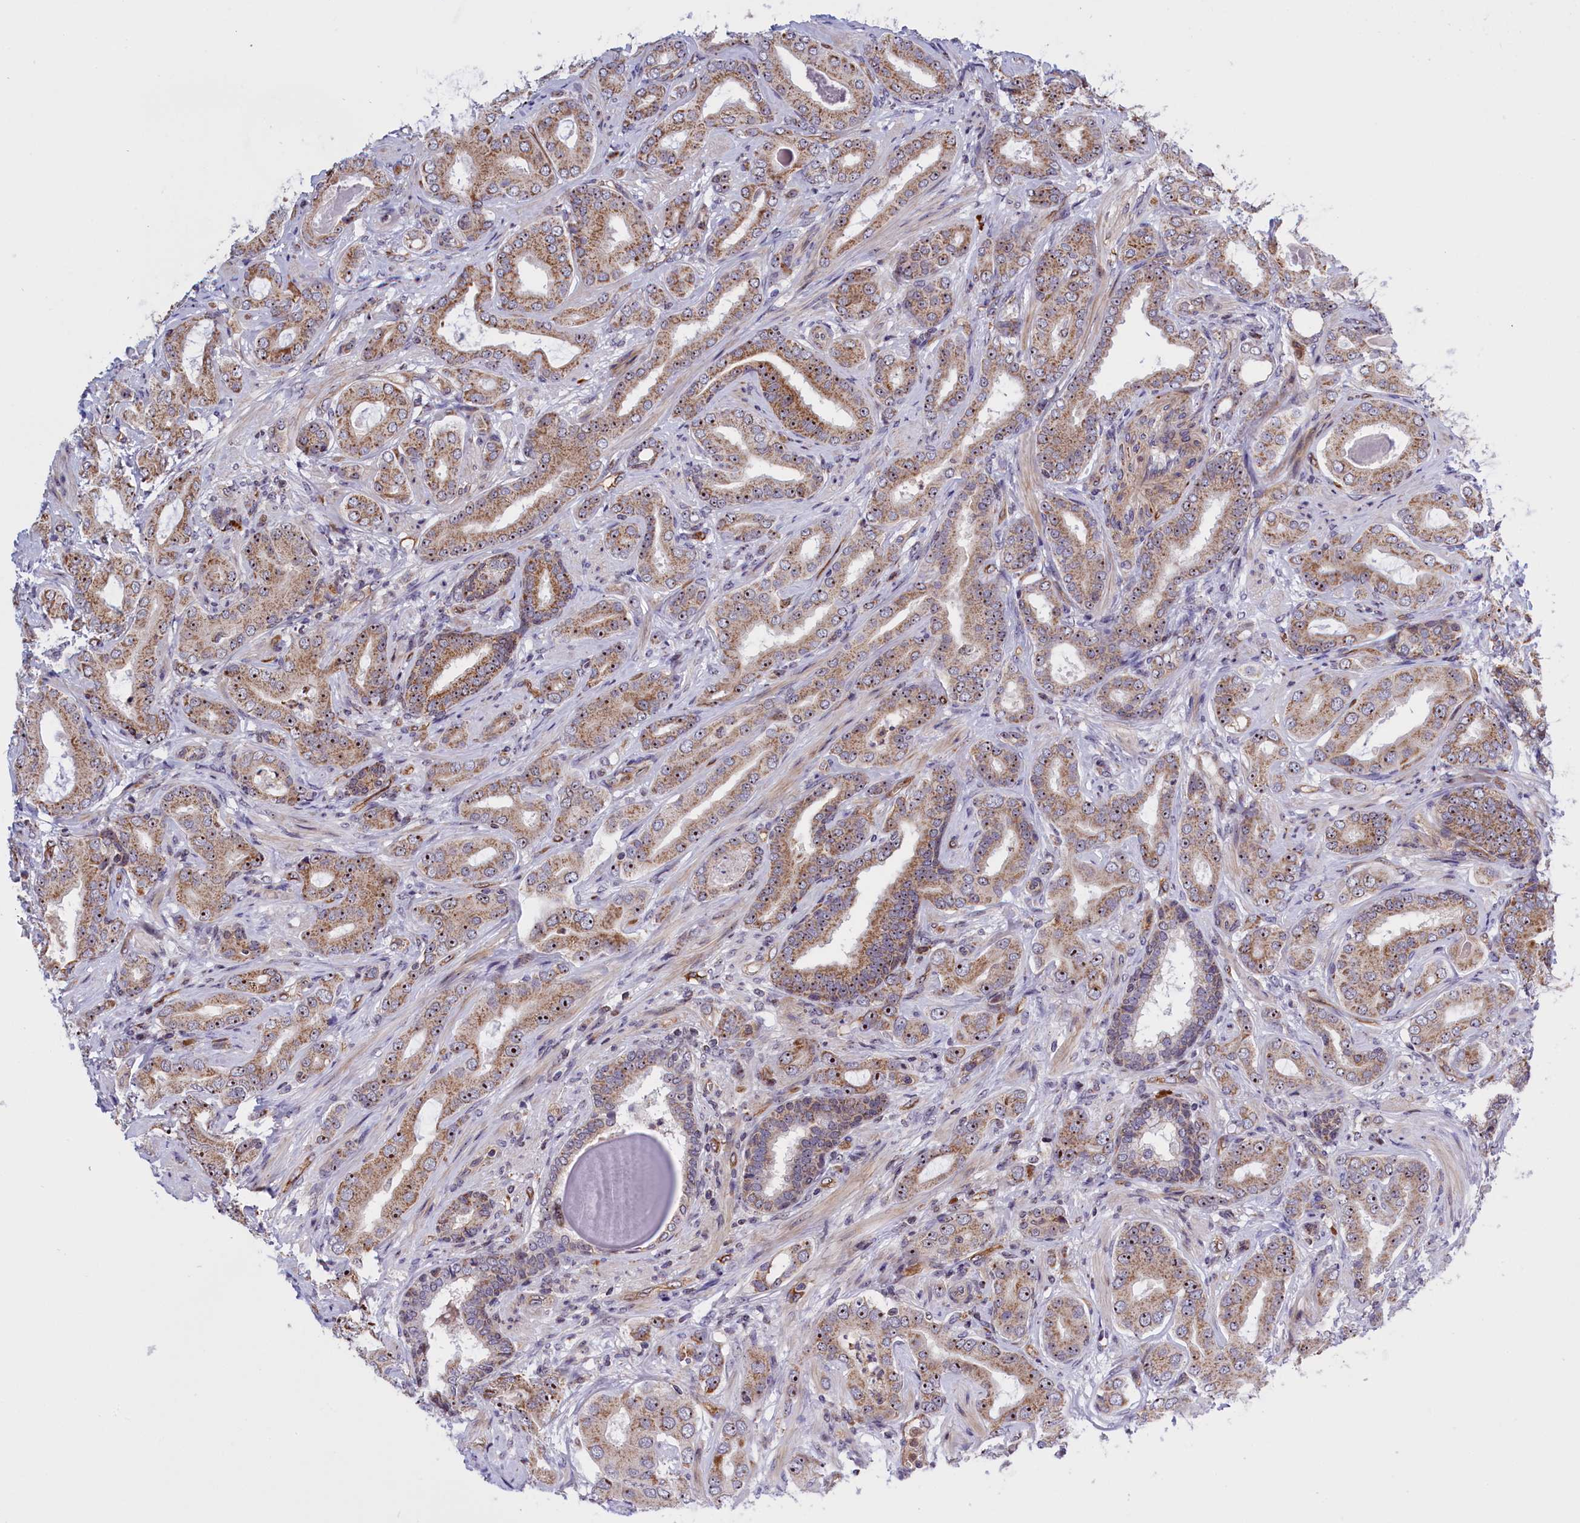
{"staining": {"intensity": "moderate", "quantity": ">75%", "location": "cytoplasmic/membranous,nuclear"}, "tissue": "prostate cancer", "cell_type": "Tumor cells", "image_type": "cancer", "snomed": [{"axis": "morphology", "description": "Adenocarcinoma, Low grade"}, {"axis": "topography", "description": "Prostate"}], "caption": "Human prostate cancer stained with a protein marker displays moderate staining in tumor cells.", "gene": "MPND", "patient": {"sex": "male", "age": 57}}